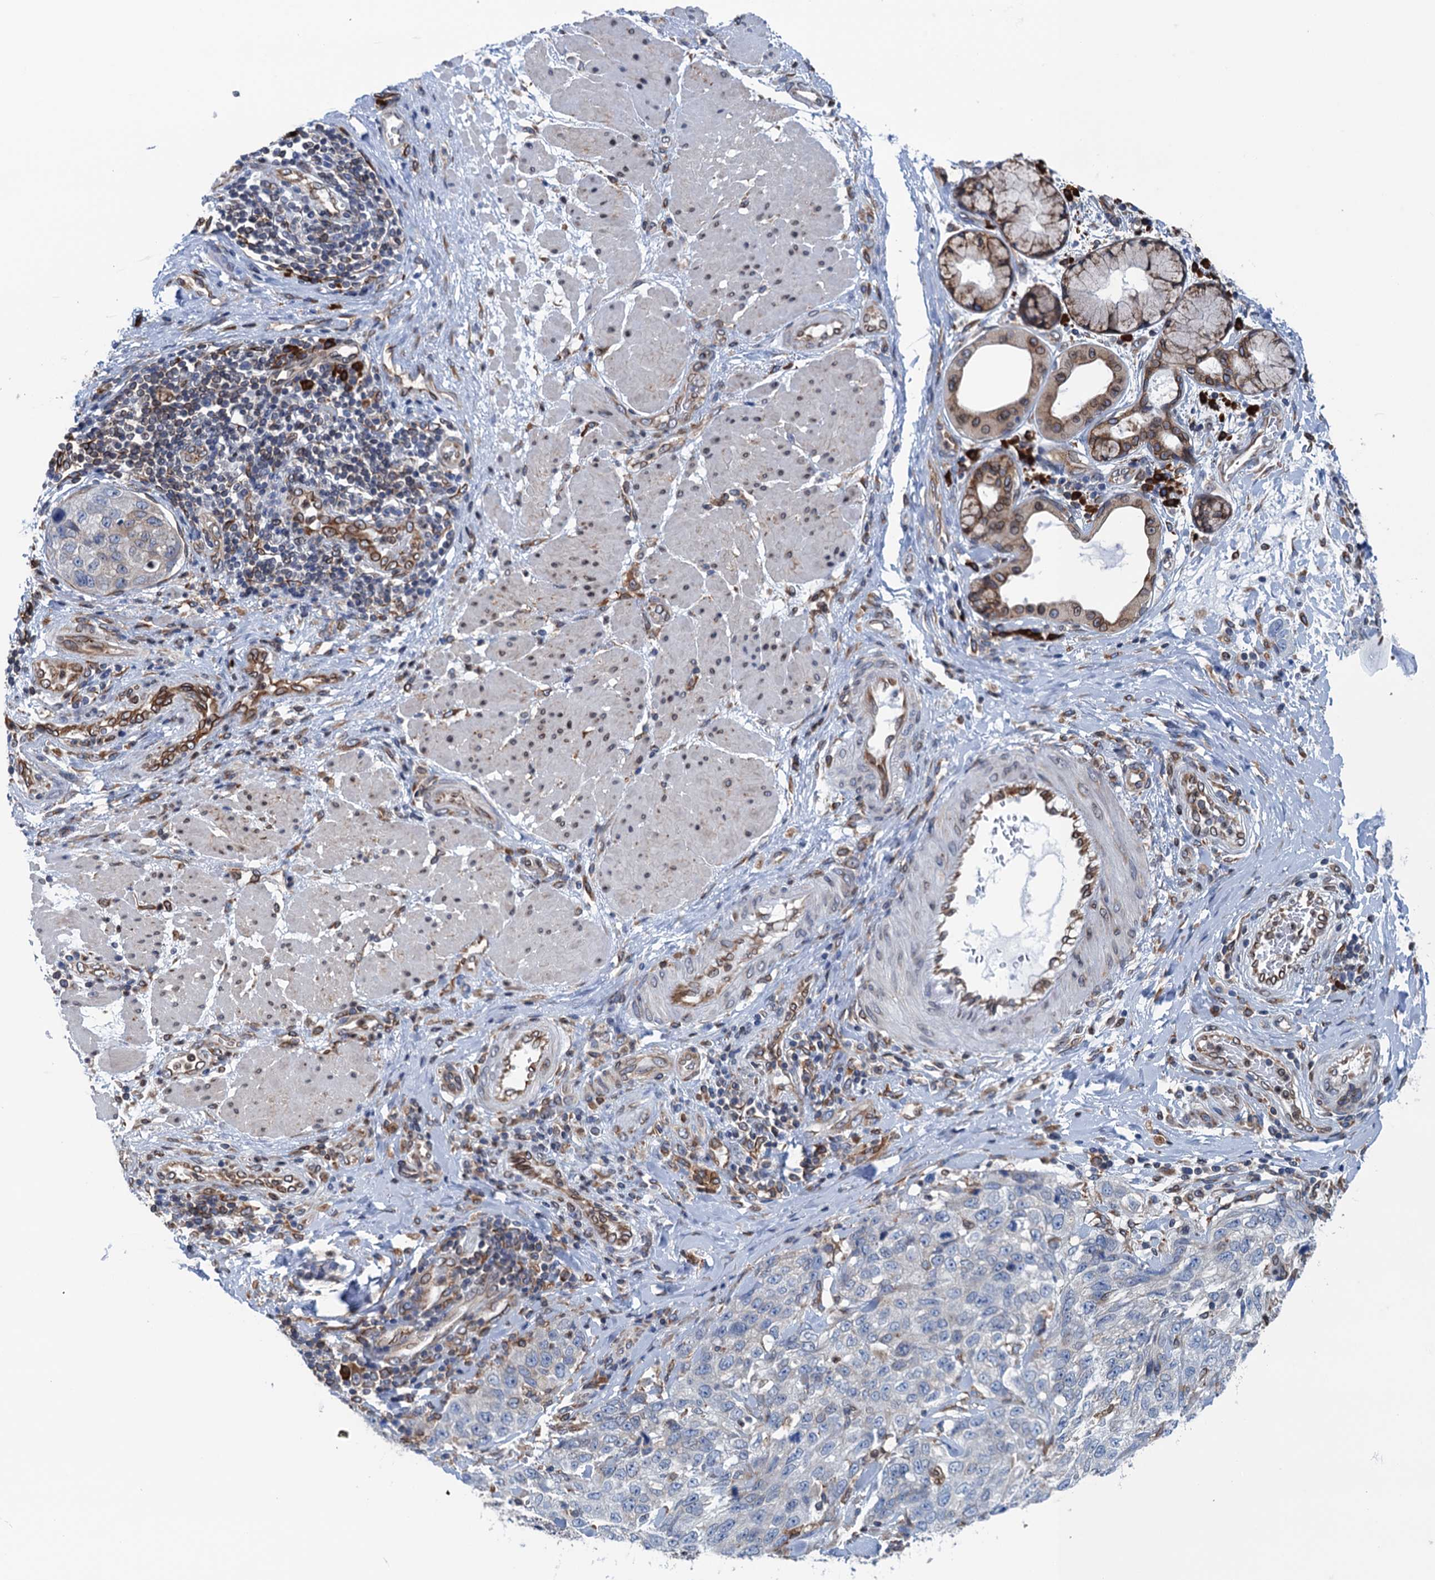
{"staining": {"intensity": "negative", "quantity": "none", "location": "none"}, "tissue": "stomach cancer", "cell_type": "Tumor cells", "image_type": "cancer", "snomed": [{"axis": "morphology", "description": "Adenocarcinoma, NOS"}, {"axis": "topography", "description": "Stomach"}], "caption": "DAB (3,3'-diaminobenzidine) immunohistochemical staining of human stomach adenocarcinoma shows no significant staining in tumor cells.", "gene": "TMEM205", "patient": {"sex": "male", "age": 48}}